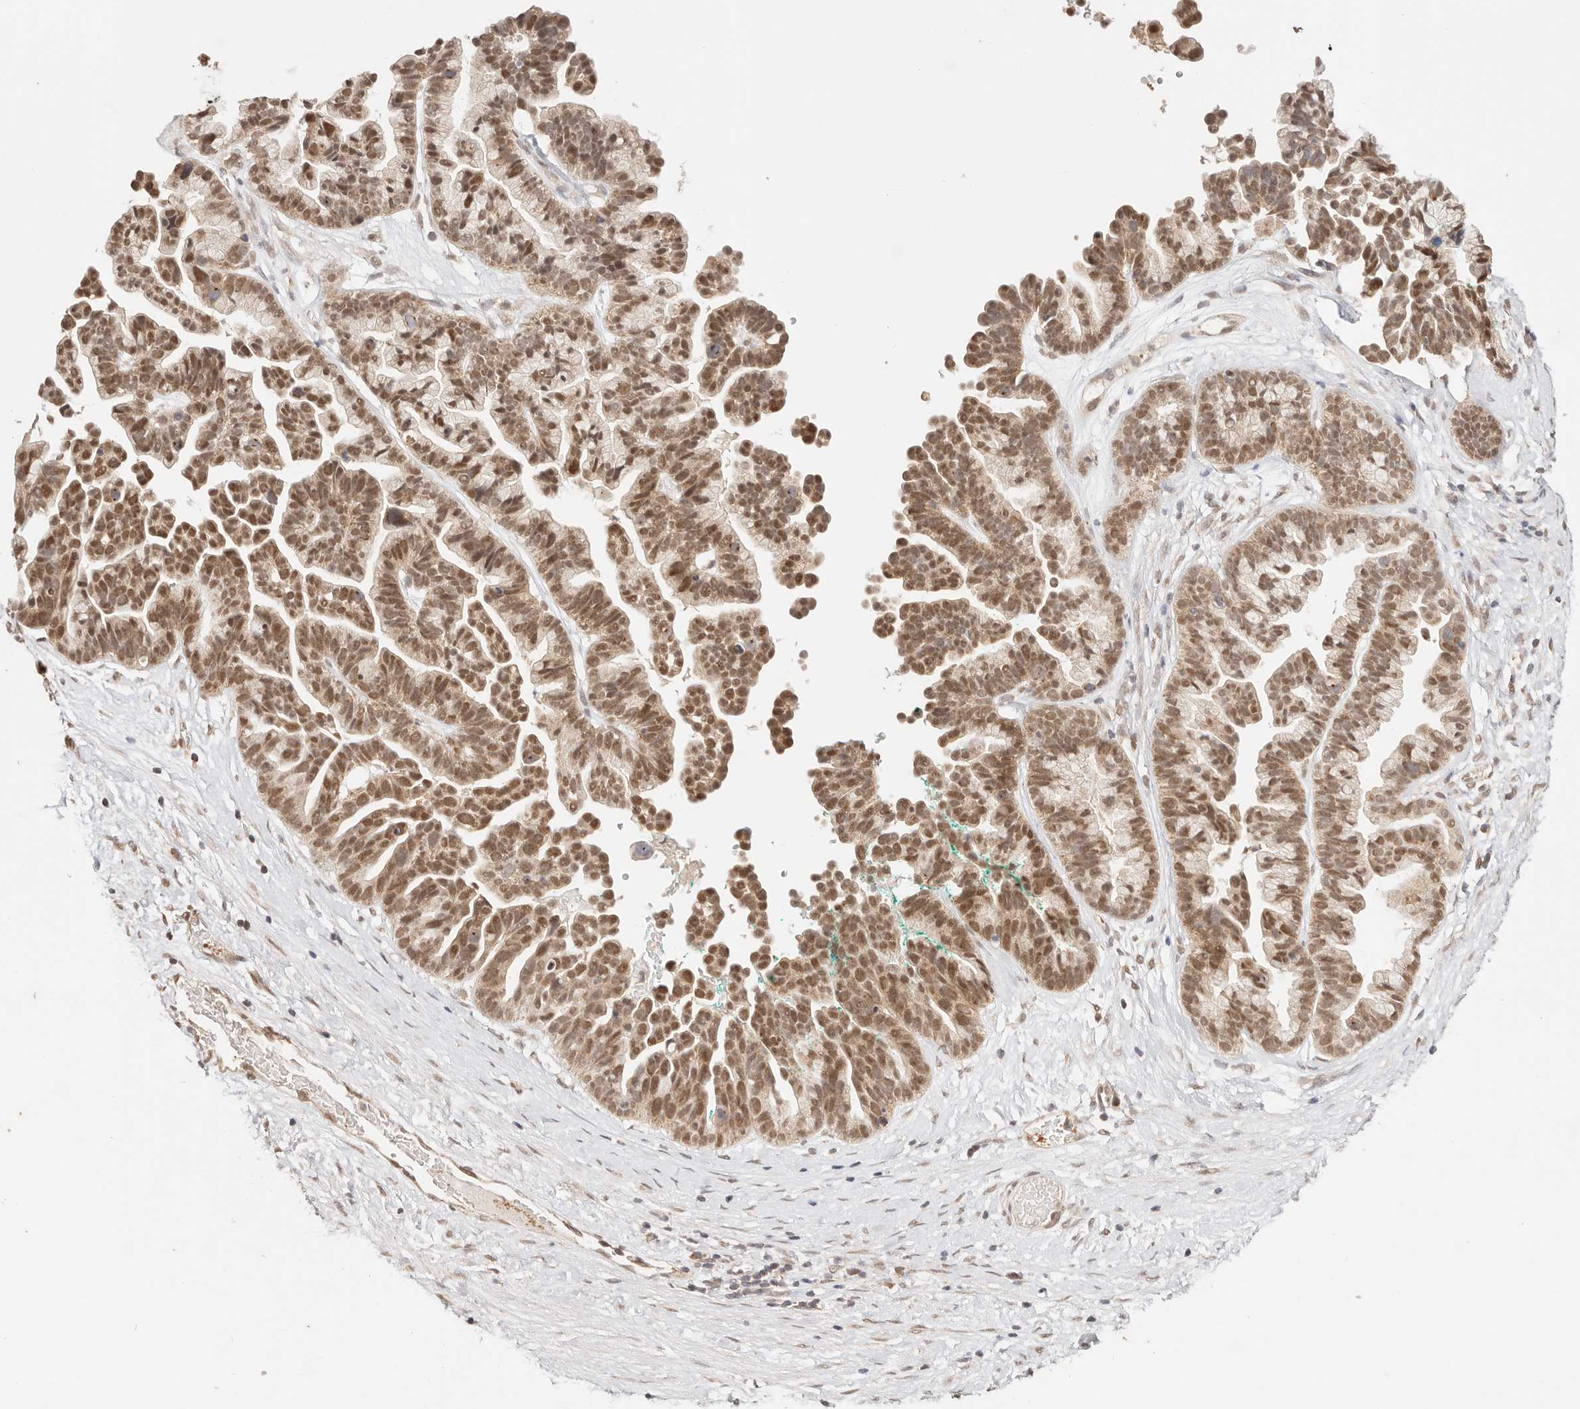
{"staining": {"intensity": "moderate", "quantity": ">75%", "location": "nuclear"}, "tissue": "ovarian cancer", "cell_type": "Tumor cells", "image_type": "cancer", "snomed": [{"axis": "morphology", "description": "Cystadenocarcinoma, serous, NOS"}, {"axis": "topography", "description": "Ovary"}], "caption": "Immunohistochemistry (DAB (3,3'-diaminobenzidine)) staining of ovarian cancer demonstrates moderate nuclear protein expression in approximately >75% of tumor cells.", "gene": "RFC3", "patient": {"sex": "female", "age": 56}}